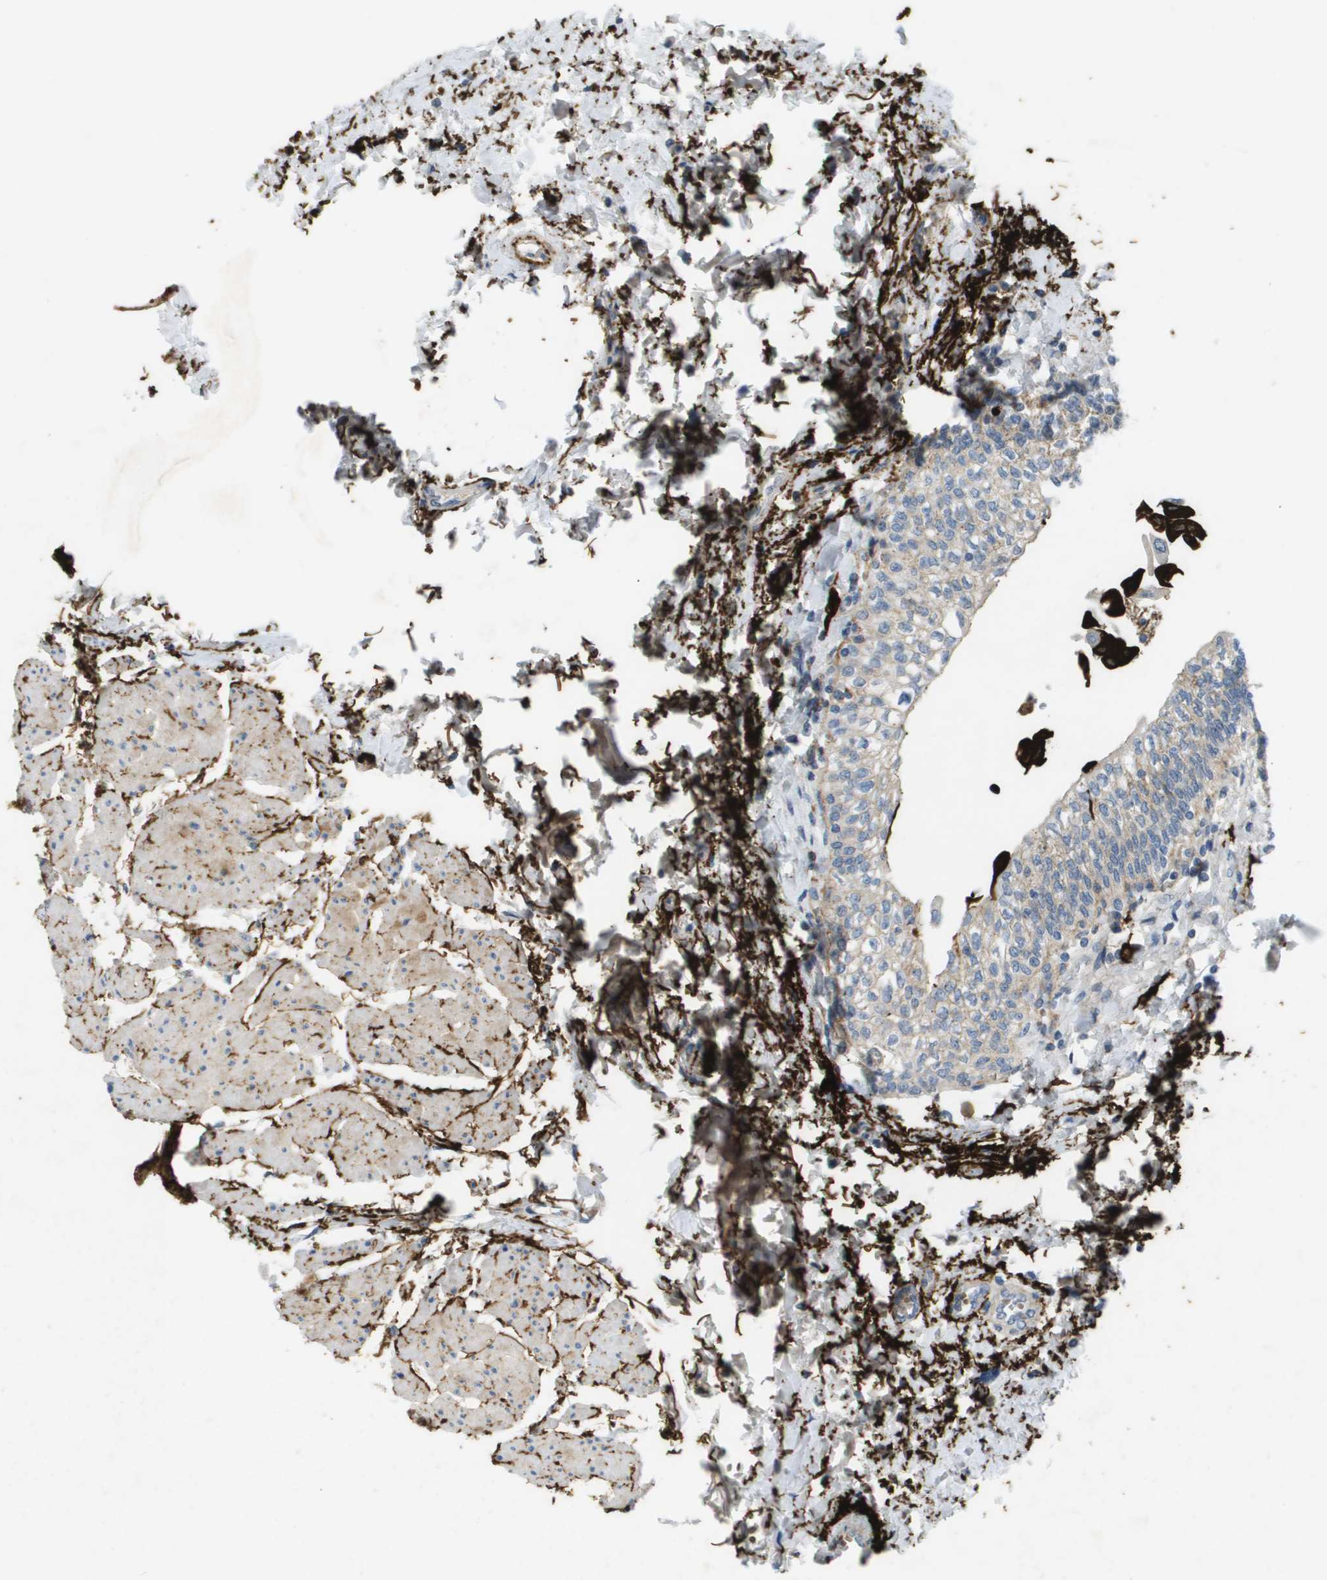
{"staining": {"intensity": "weak", "quantity": "<25%", "location": "cytoplasmic/membranous"}, "tissue": "urinary bladder", "cell_type": "Urothelial cells", "image_type": "normal", "snomed": [{"axis": "morphology", "description": "Normal tissue, NOS"}, {"axis": "topography", "description": "Urinary bladder"}], "caption": "Urothelial cells are negative for brown protein staining in benign urinary bladder. (Immunohistochemistry (ihc), brightfield microscopy, high magnification).", "gene": "VTN", "patient": {"sex": "male", "age": 55}}